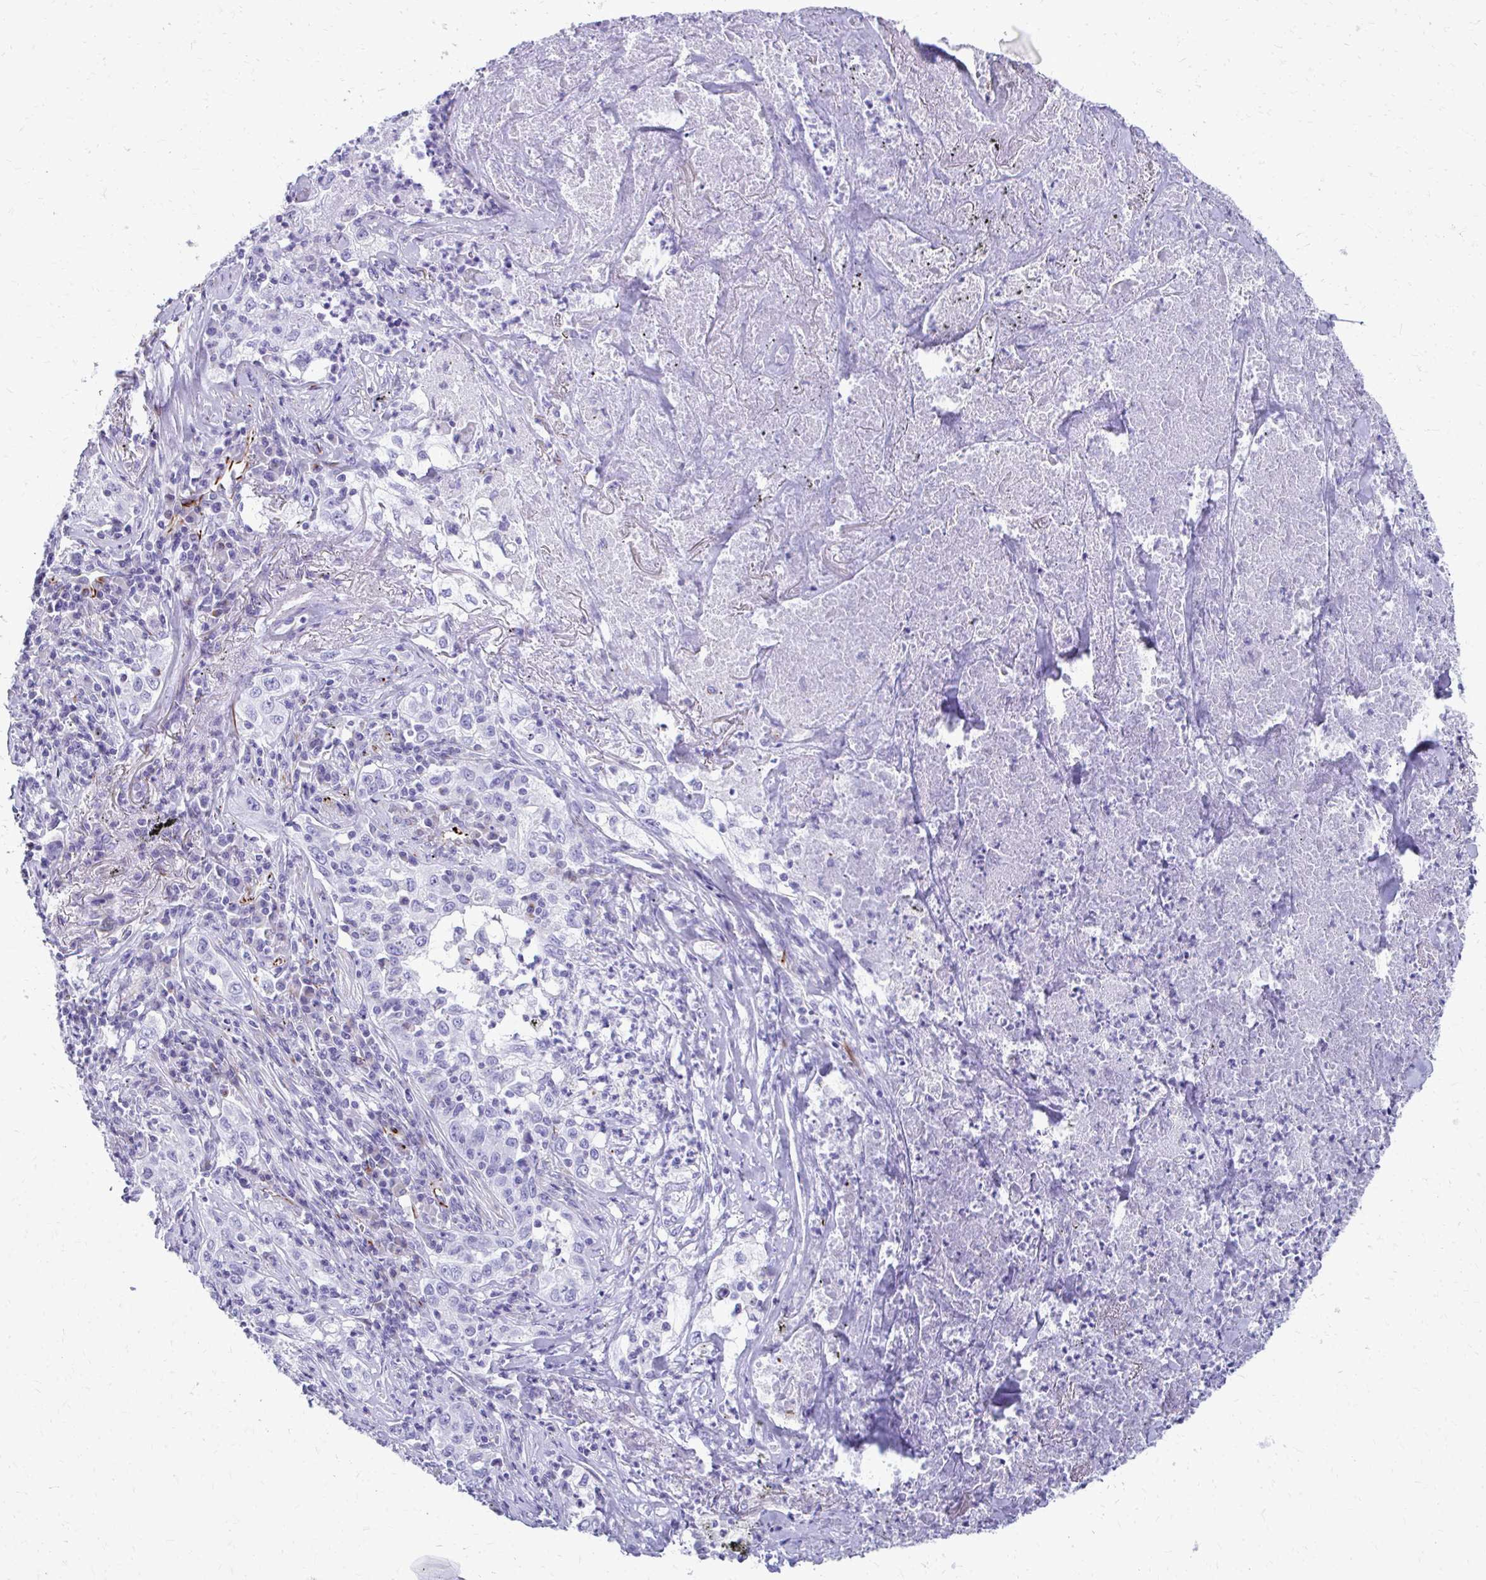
{"staining": {"intensity": "negative", "quantity": "none", "location": "none"}, "tissue": "lung cancer", "cell_type": "Tumor cells", "image_type": "cancer", "snomed": [{"axis": "morphology", "description": "Squamous cell carcinoma, NOS"}, {"axis": "topography", "description": "Lung"}], "caption": "Immunohistochemistry micrograph of neoplastic tissue: squamous cell carcinoma (lung) stained with DAB displays no significant protein positivity in tumor cells.", "gene": "TRIM6", "patient": {"sex": "male", "age": 71}}